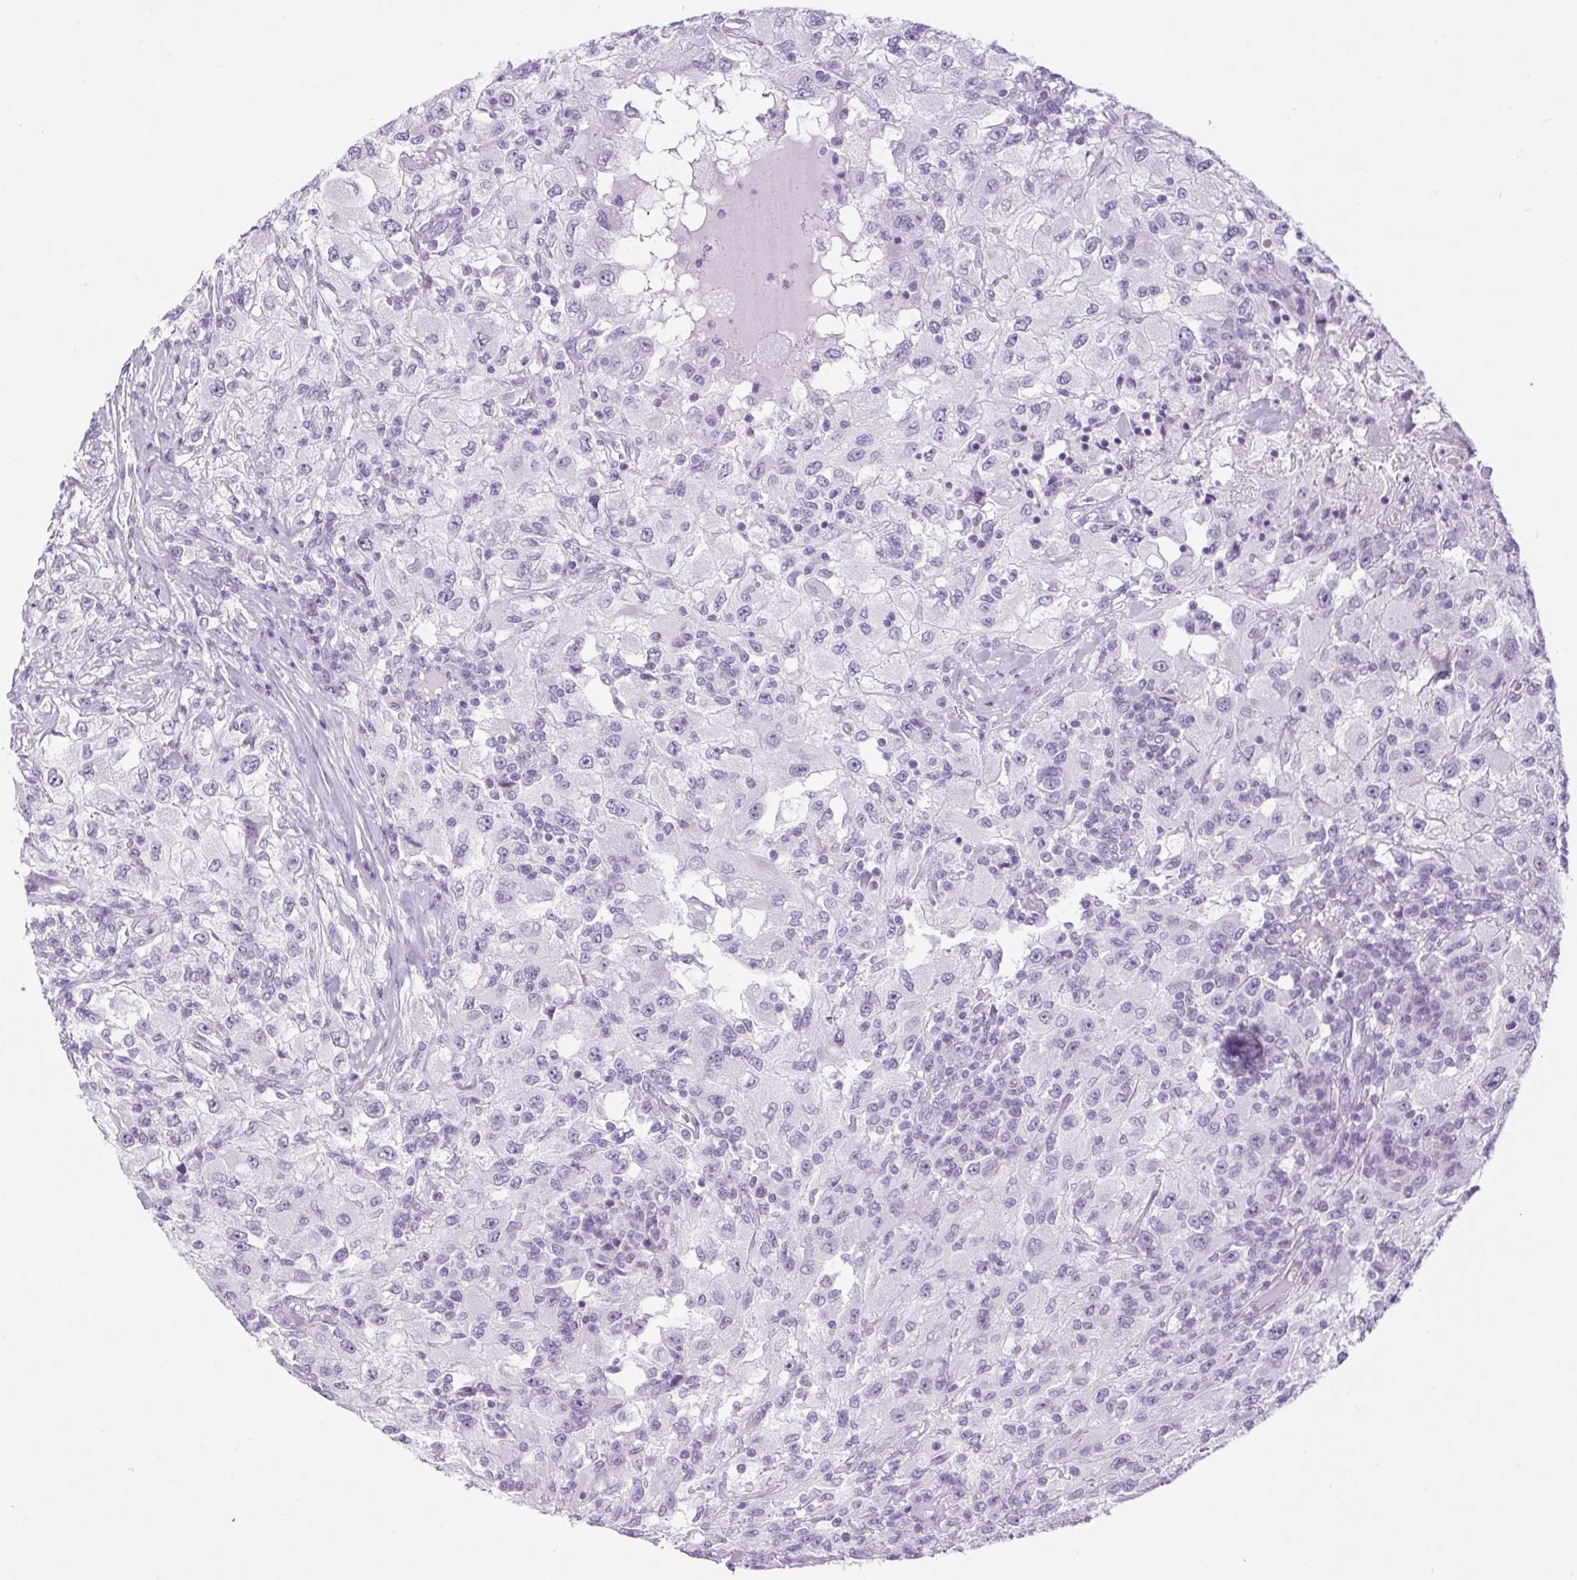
{"staining": {"intensity": "negative", "quantity": "none", "location": "none"}, "tissue": "renal cancer", "cell_type": "Tumor cells", "image_type": "cancer", "snomed": [{"axis": "morphology", "description": "Adenocarcinoma, NOS"}, {"axis": "topography", "description": "Kidney"}], "caption": "Immunohistochemical staining of renal cancer reveals no significant staining in tumor cells.", "gene": "BCAS1", "patient": {"sex": "female", "age": 67}}